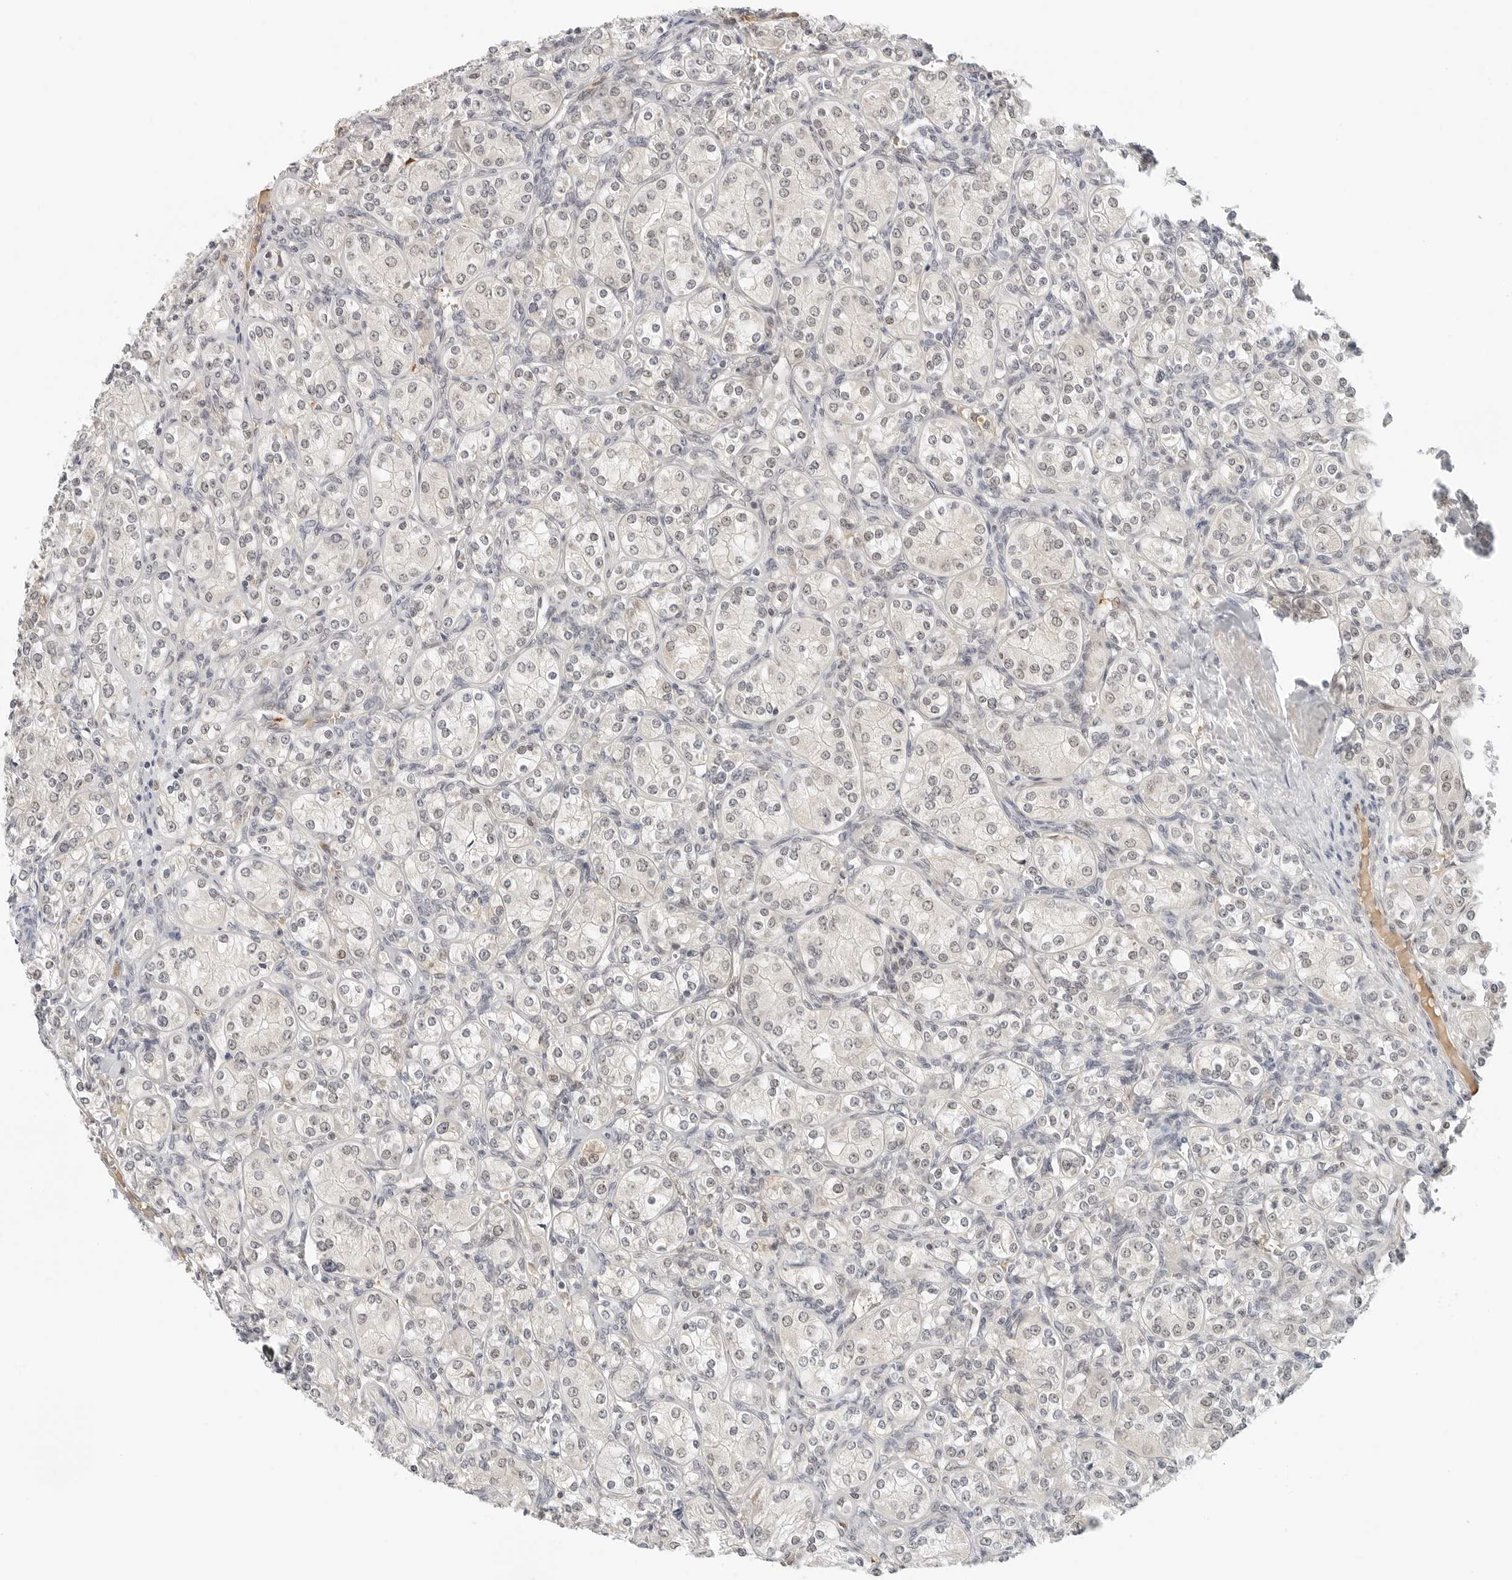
{"staining": {"intensity": "weak", "quantity": "25%-75%", "location": "nuclear"}, "tissue": "renal cancer", "cell_type": "Tumor cells", "image_type": "cancer", "snomed": [{"axis": "morphology", "description": "Adenocarcinoma, NOS"}, {"axis": "topography", "description": "Kidney"}], "caption": "About 25%-75% of tumor cells in renal cancer display weak nuclear protein staining as visualized by brown immunohistochemical staining.", "gene": "TSEN2", "patient": {"sex": "male", "age": 77}}